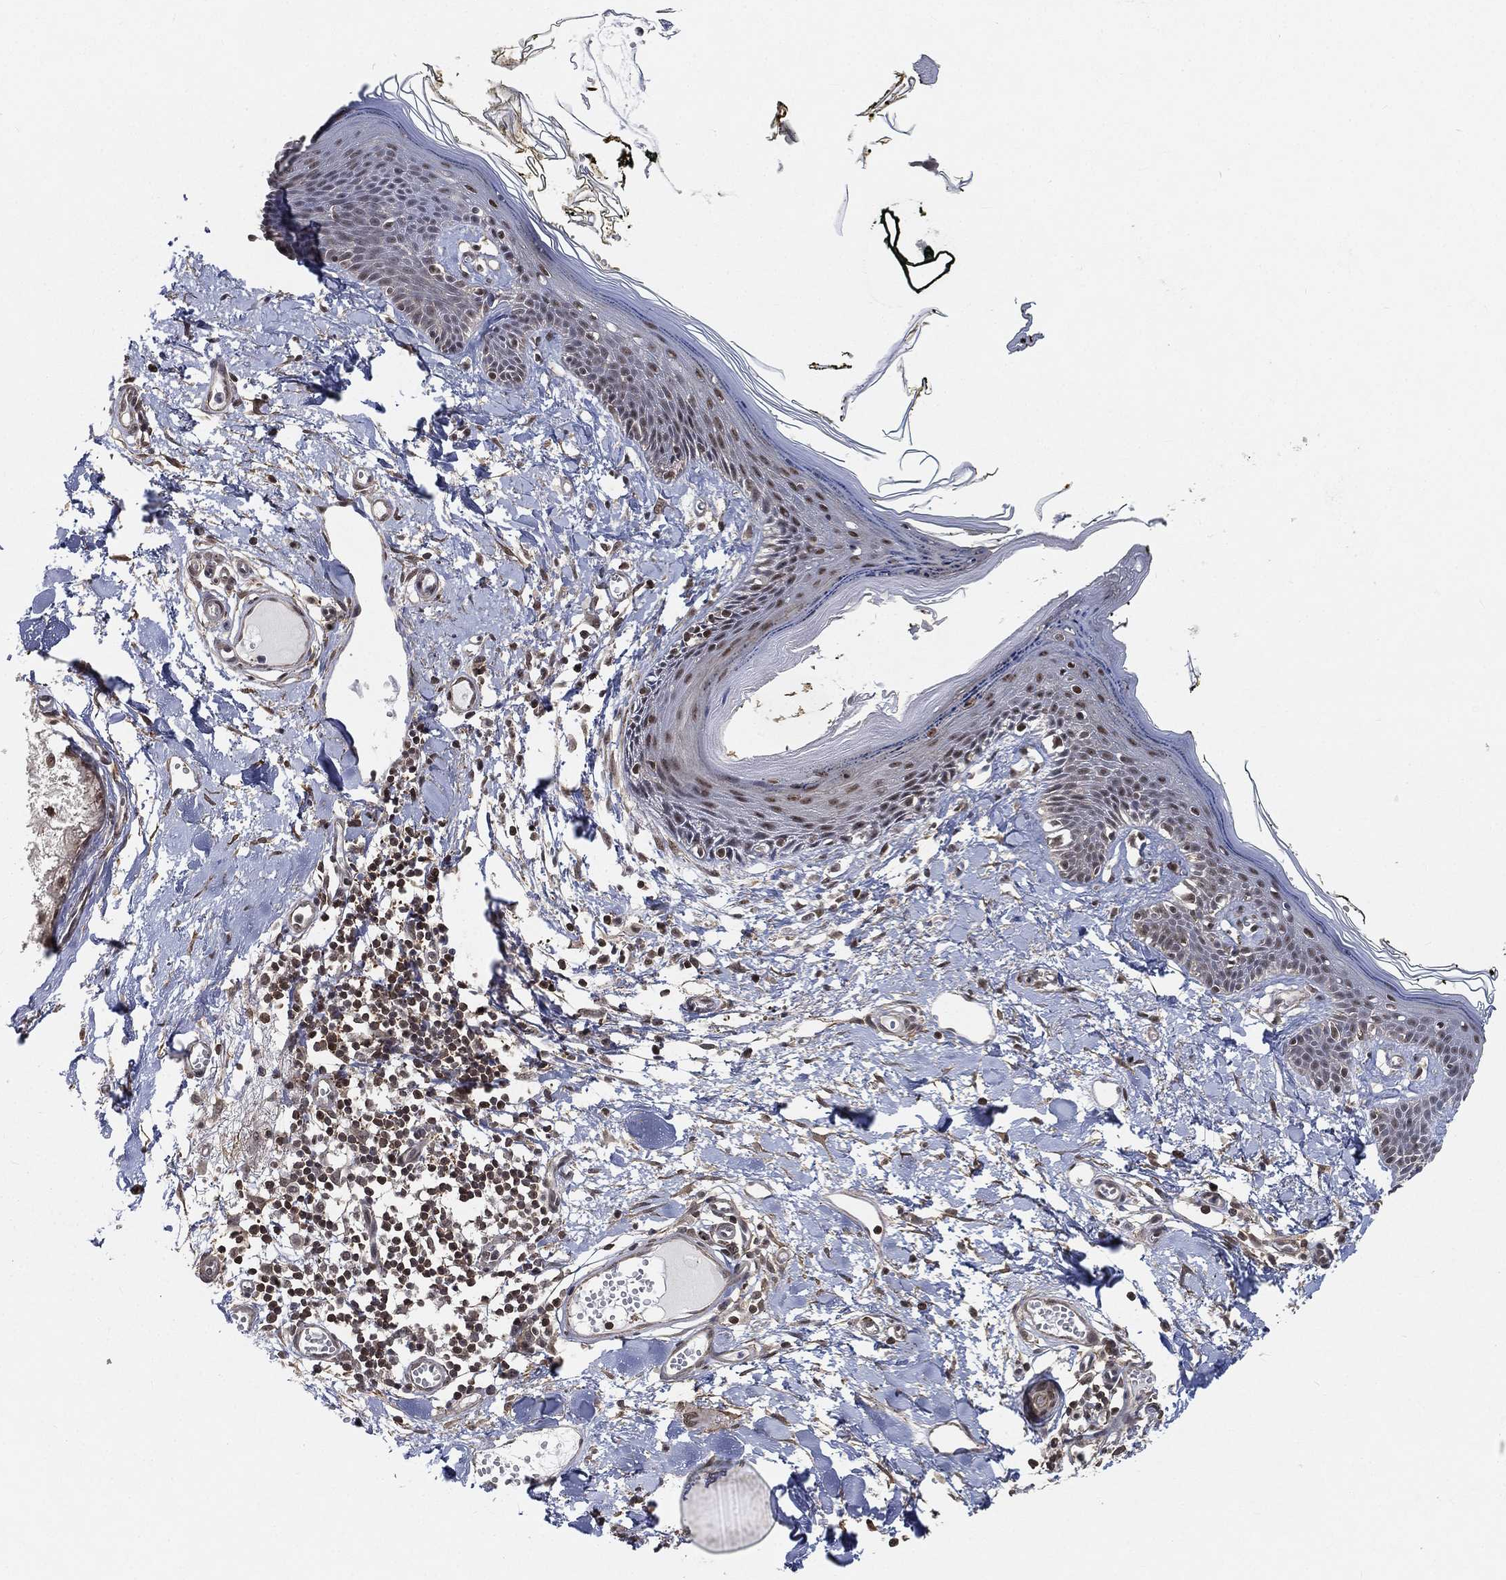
{"staining": {"intensity": "moderate", "quantity": "25%-75%", "location": "cytoplasmic/membranous,nuclear"}, "tissue": "skin", "cell_type": "Fibroblasts", "image_type": "normal", "snomed": [{"axis": "morphology", "description": "Normal tissue, NOS"}, {"axis": "topography", "description": "Skin"}], "caption": "A brown stain highlights moderate cytoplasmic/membranous,nuclear staining of a protein in fibroblasts of normal skin. The staining was performed using DAB (3,3'-diaminobenzidine) to visualize the protein expression in brown, while the nuclei were stained in blue with hematoxylin (Magnification: 20x).", "gene": "RSRC2", "patient": {"sex": "male", "age": 76}}